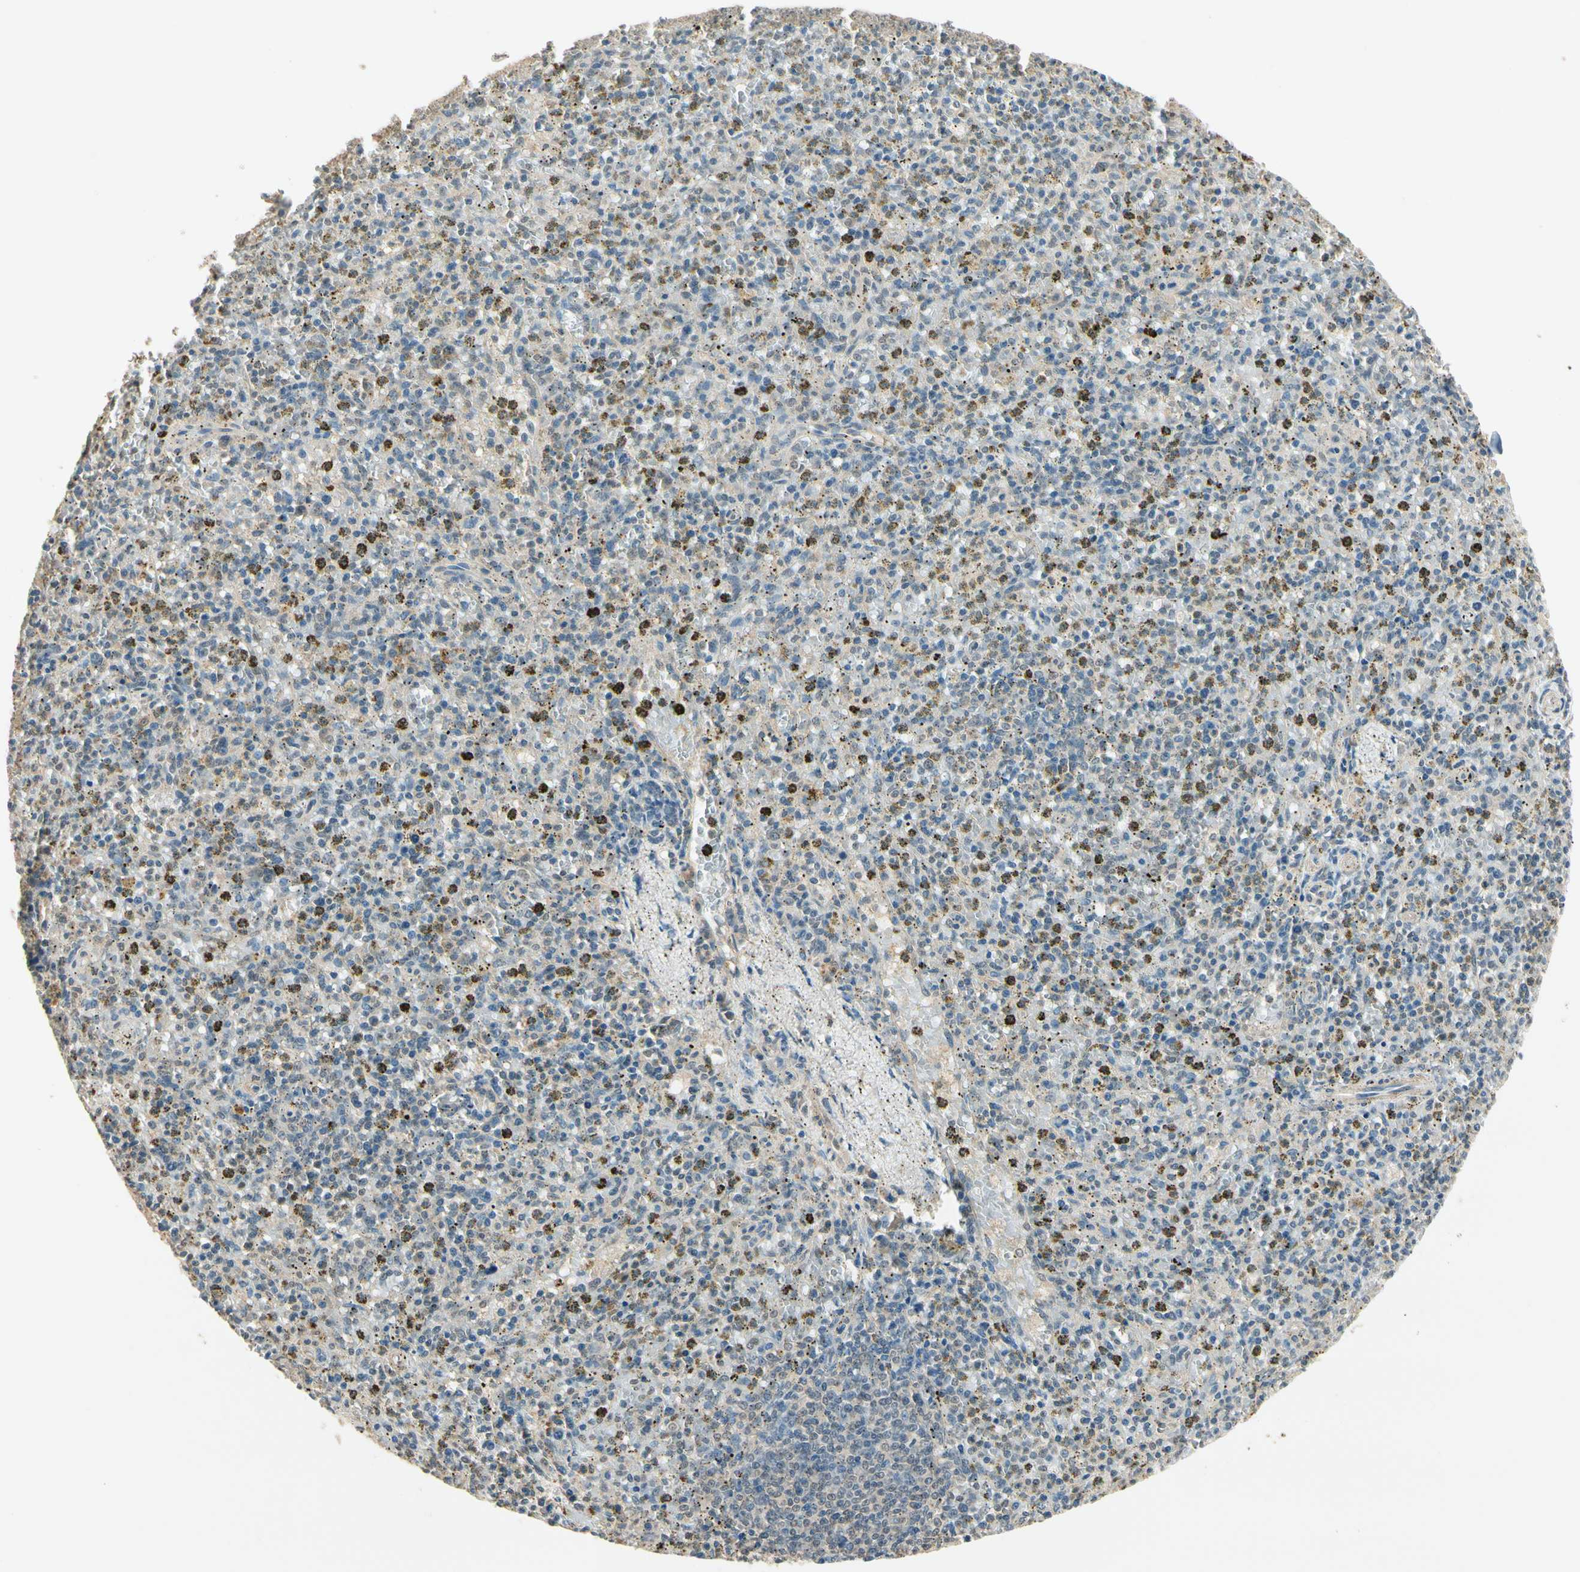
{"staining": {"intensity": "weak", "quantity": "<25%", "location": "cytoplasmic/membranous"}, "tissue": "spleen", "cell_type": "Cells in red pulp", "image_type": "normal", "snomed": [{"axis": "morphology", "description": "Normal tissue, NOS"}, {"axis": "topography", "description": "Spleen"}], "caption": "This is a micrograph of immunohistochemistry staining of normal spleen, which shows no positivity in cells in red pulp. Nuclei are stained in blue.", "gene": "SGCA", "patient": {"sex": "male", "age": 72}}